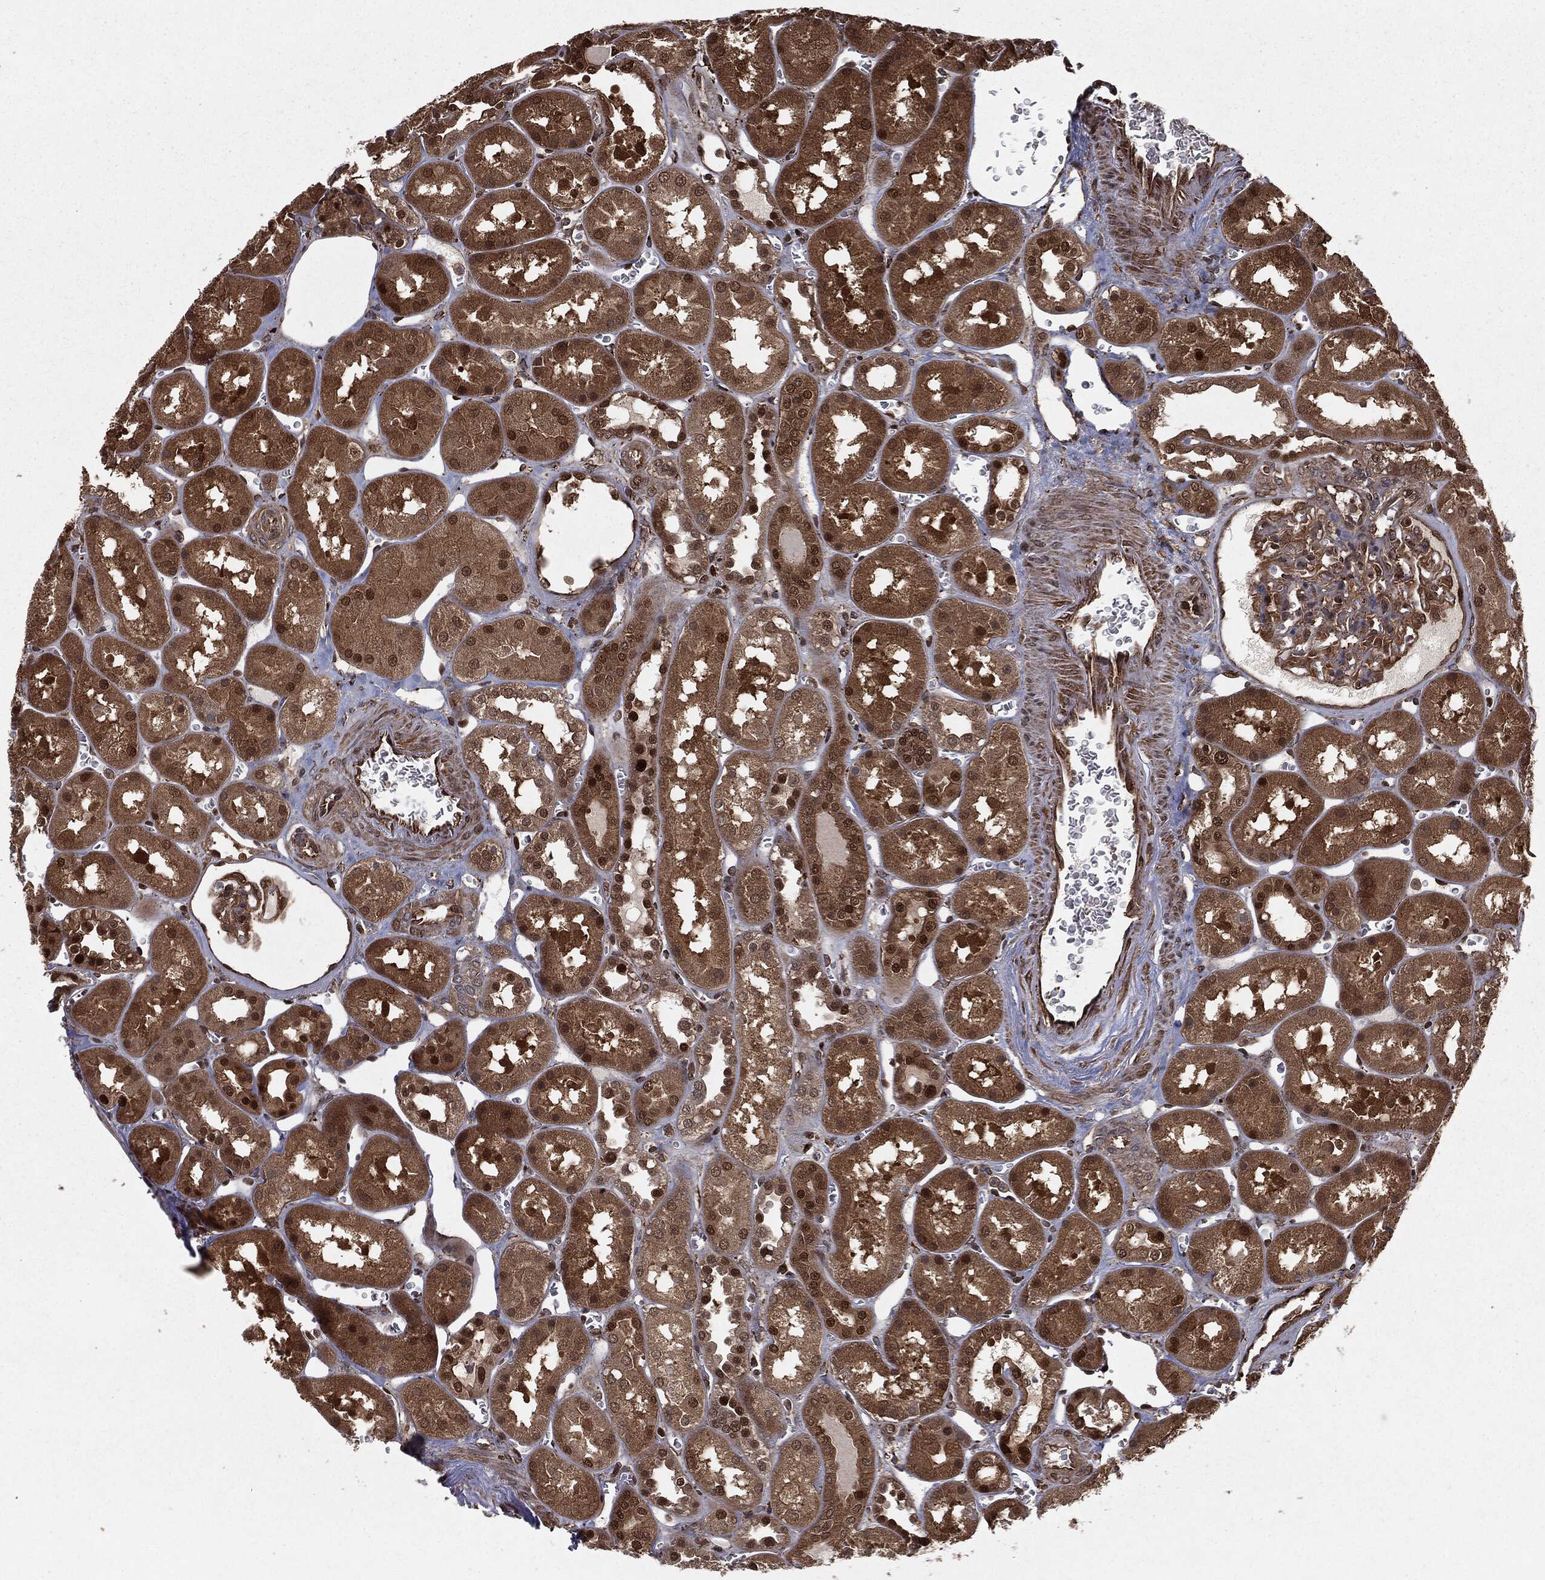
{"staining": {"intensity": "strong", "quantity": "25%-75%", "location": "cytoplasmic/membranous,nuclear"}, "tissue": "kidney", "cell_type": "Cells in glomeruli", "image_type": "normal", "snomed": [{"axis": "morphology", "description": "Normal tissue, NOS"}, {"axis": "topography", "description": "Kidney"}], "caption": "This image reveals IHC staining of normal human kidney, with high strong cytoplasmic/membranous,nuclear staining in about 25%-75% of cells in glomeruli.", "gene": "RANBP9", "patient": {"sex": "male", "age": 73}}